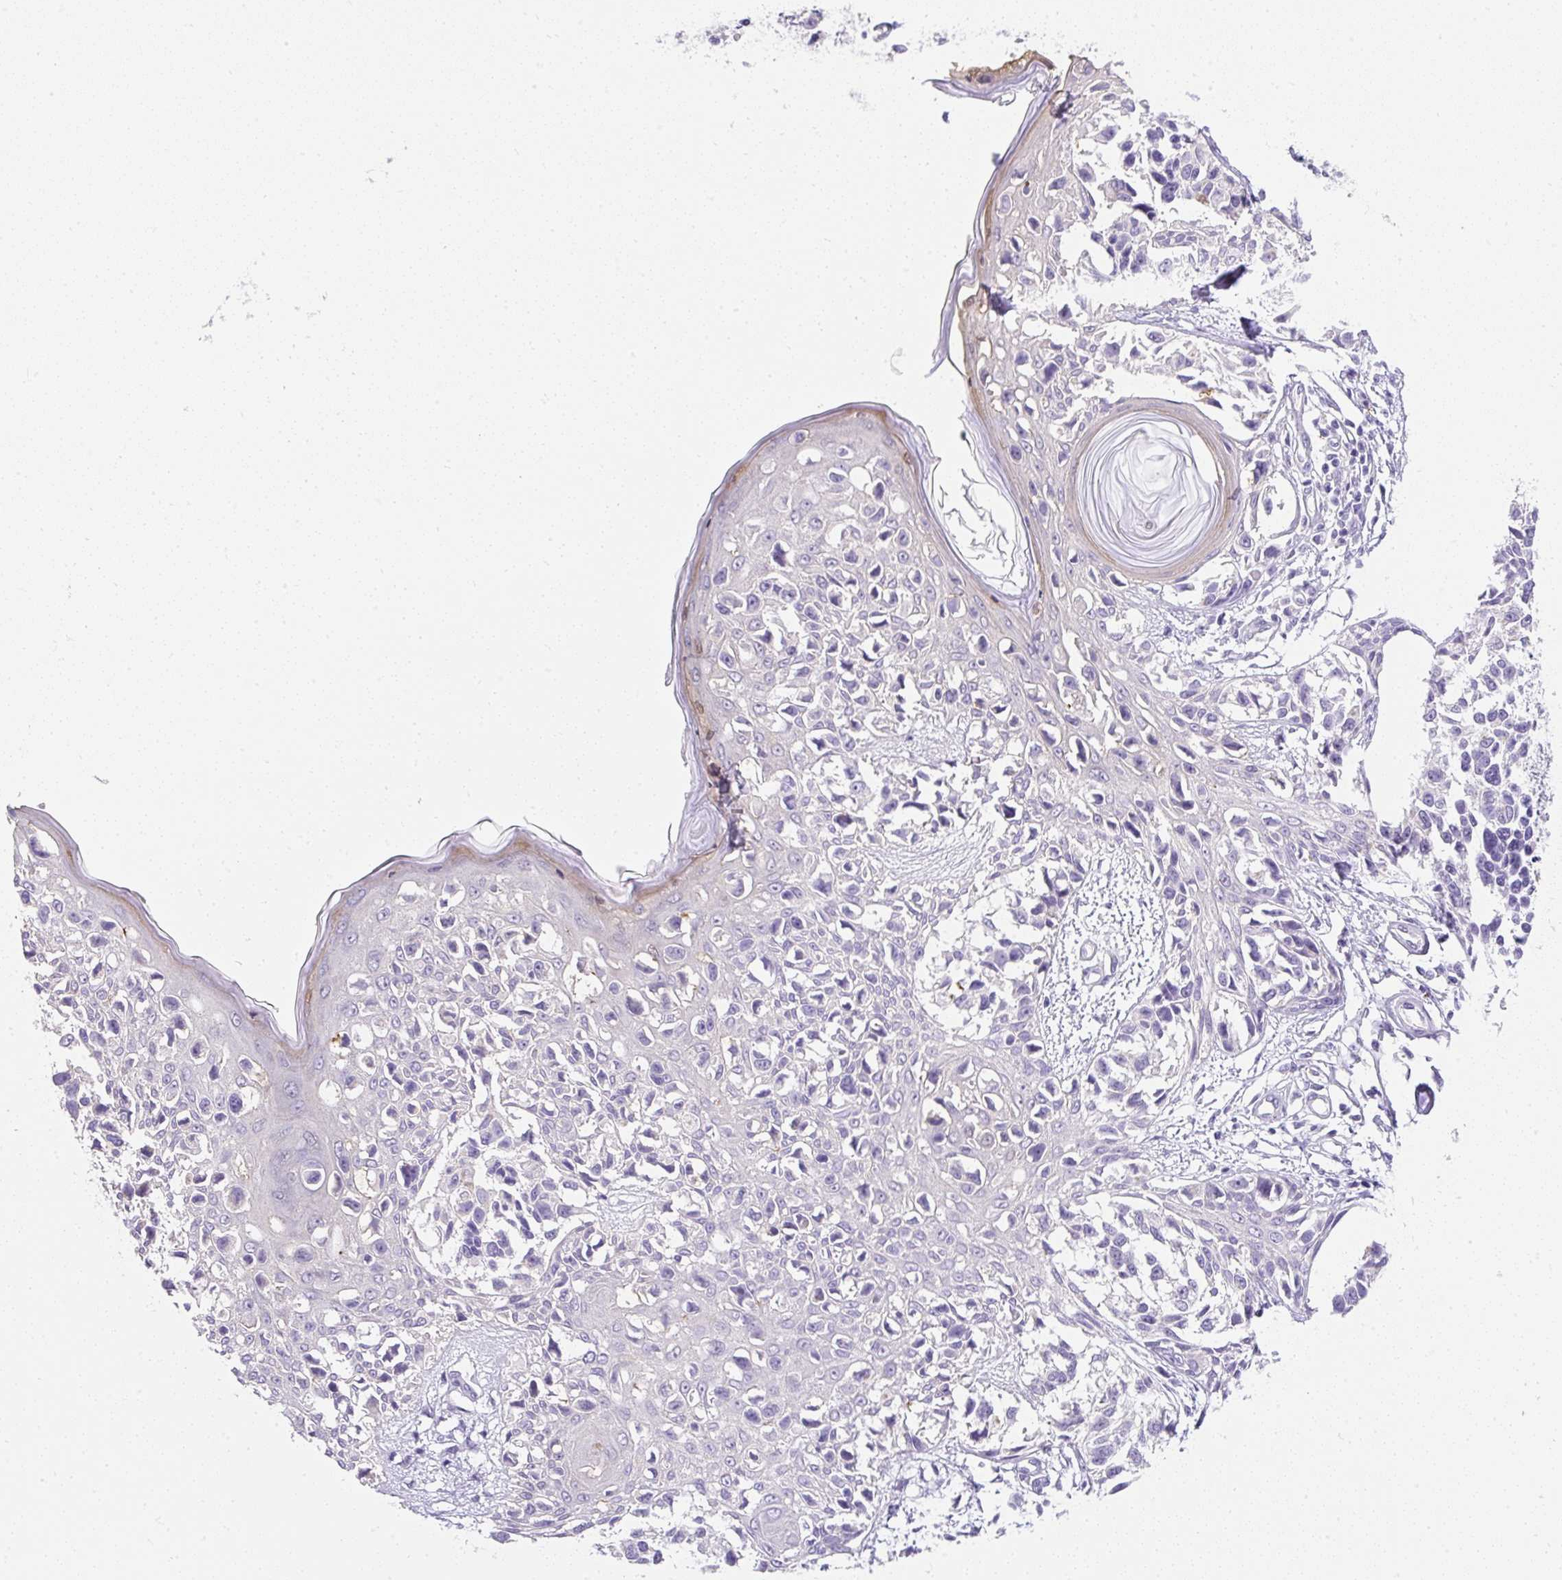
{"staining": {"intensity": "negative", "quantity": "none", "location": "none"}, "tissue": "melanoma", "cell_type": "Tumor cells", "image_type": "cancer", "snomed": [{"axis": "morphology", "description": "Malignant melanoma, NOS"}, {"axis": "topography", "description": "Skin"}], "caption": "The image reveals no staining of tumor cells in melanoma.", "gene": "DTX4", "patient": {"sex": "male", "age": 73}}